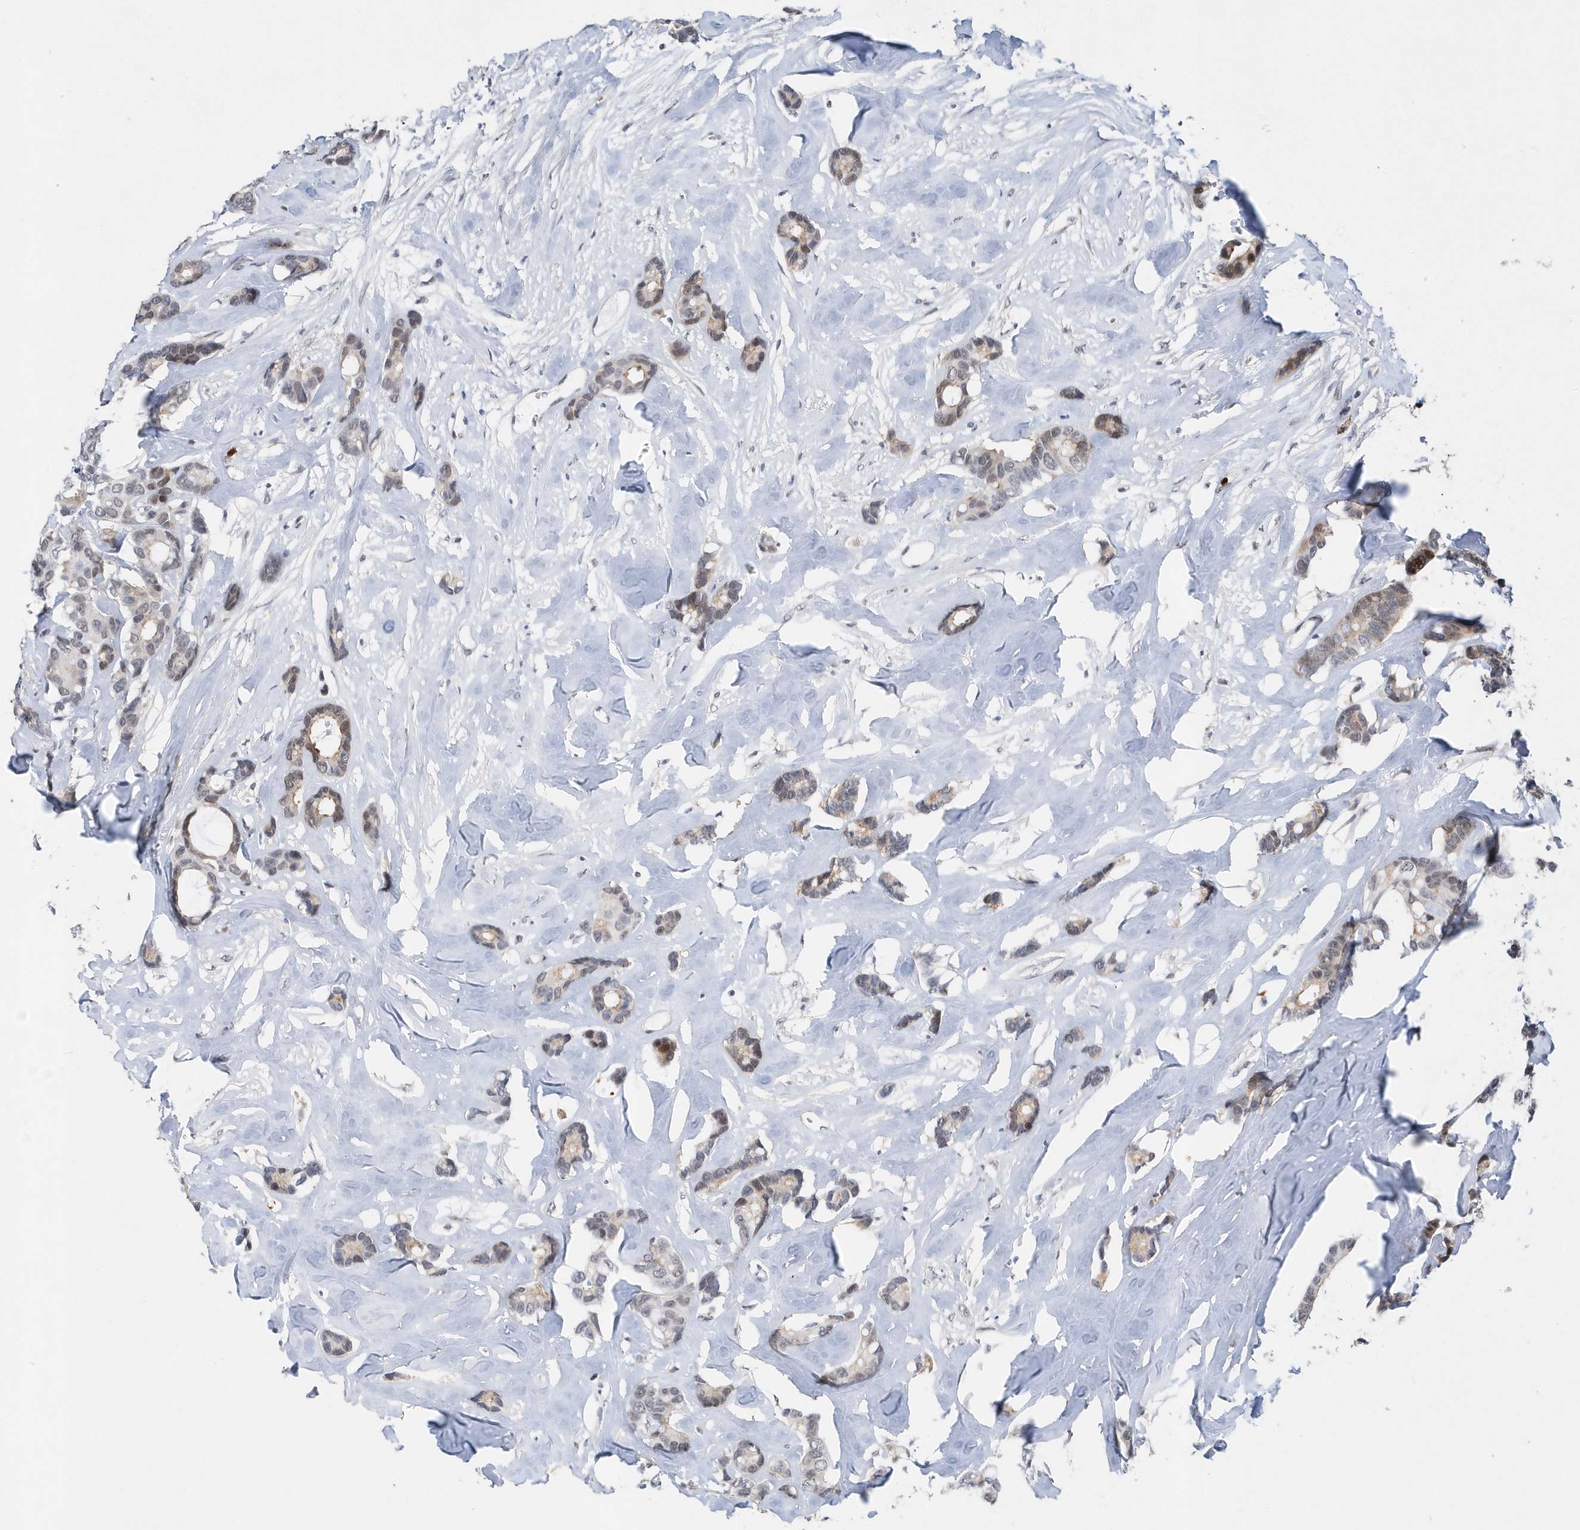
{"staining": {"intensity": "weak", "quantity": "<25%", "location": "nuclear"}, "tissue": "breast cancer", "cell_type": "Tumor cells", "image_type": "cancer", "snomed": [{"axis": "morphology", "description": "Duct carcinoma"}, {"axis": "topography", "description": "Breast"}], "caption": "Immunohistochemical staining of human breast cancer exhibits no significant expression in tumor cells.", "gene": "RPP30", "patient": {"sex": "female", "age": 87}}